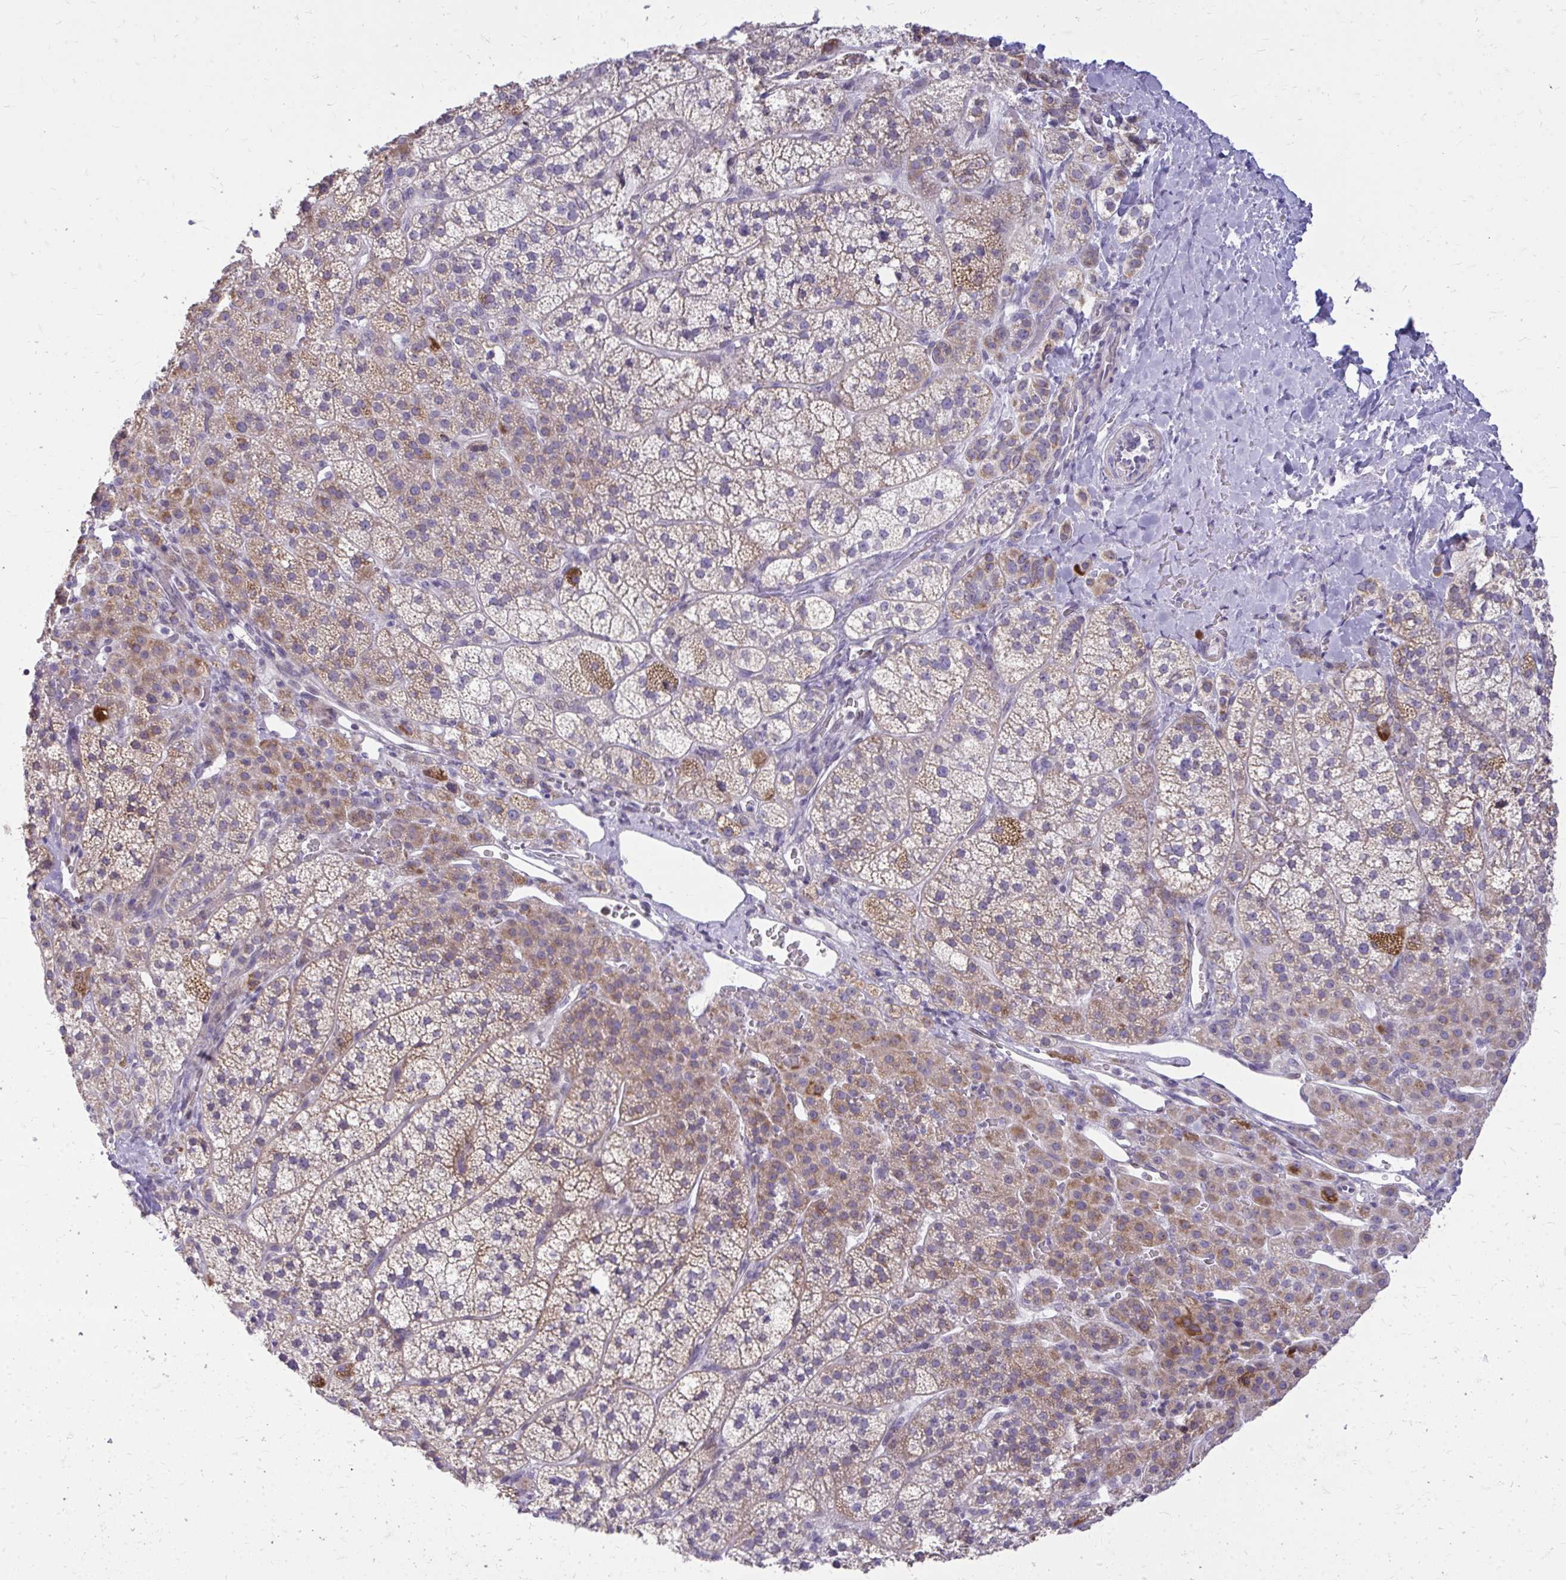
{"staining": {"intensity": "moderate", "quantity": "25%-75%", "location": "cytoplasmic/membranous"}, "tissue": "adrenal gland", "cell_type": "Glandular cells", "image_type": "normal", "snomed": [{"axis": "morphology", "description": "Normal tissue, NOS"}, {"axis": "topography", "description": "Adrenal gland"}], "caption": "Protein staining of normal adrenal gland demonstrates moderate cytoplasmic/membranous positivity in approximately 25%-75% of glandular cells.", "gene": "RPS6KA2", "patient": {"sex": "female", "age": 60}}